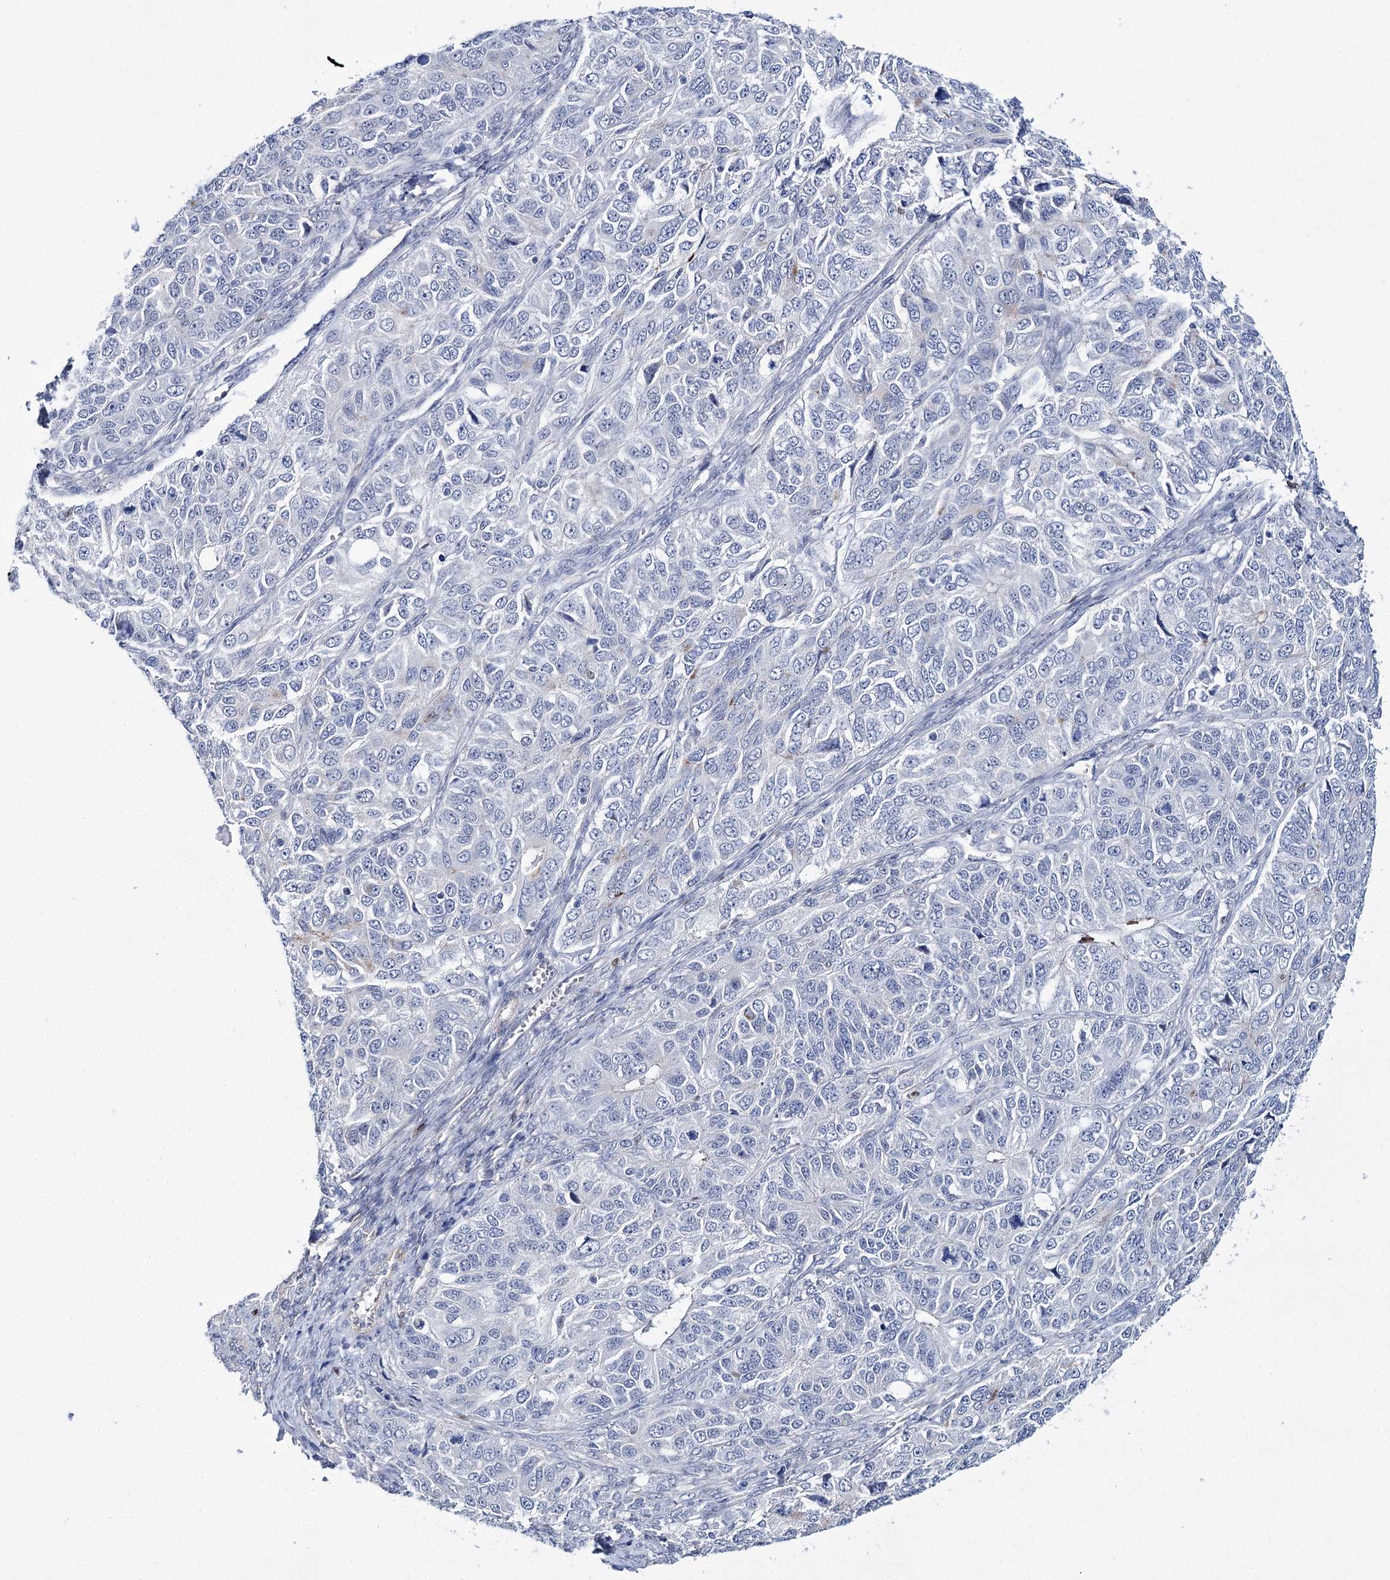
{"staining": {"intensity": "negative", "quantity": "none", "location": "none"}, "tissue": "ovarian cancer", "cell_type": "Tumor cells", "image_type": "cancer", "snomed": [{"axis": "morphology", "description": "Carcinoma, endometroid"}, {"axis": "topography", "description": "Ovary"}], "caption": "DAB immunohistochemical staining of human ovarian endometroid carcinoma reveals no significant positivity in tumor cells.", "gene": "THAP6", "patient": {"sex": "female", "age": 51}}